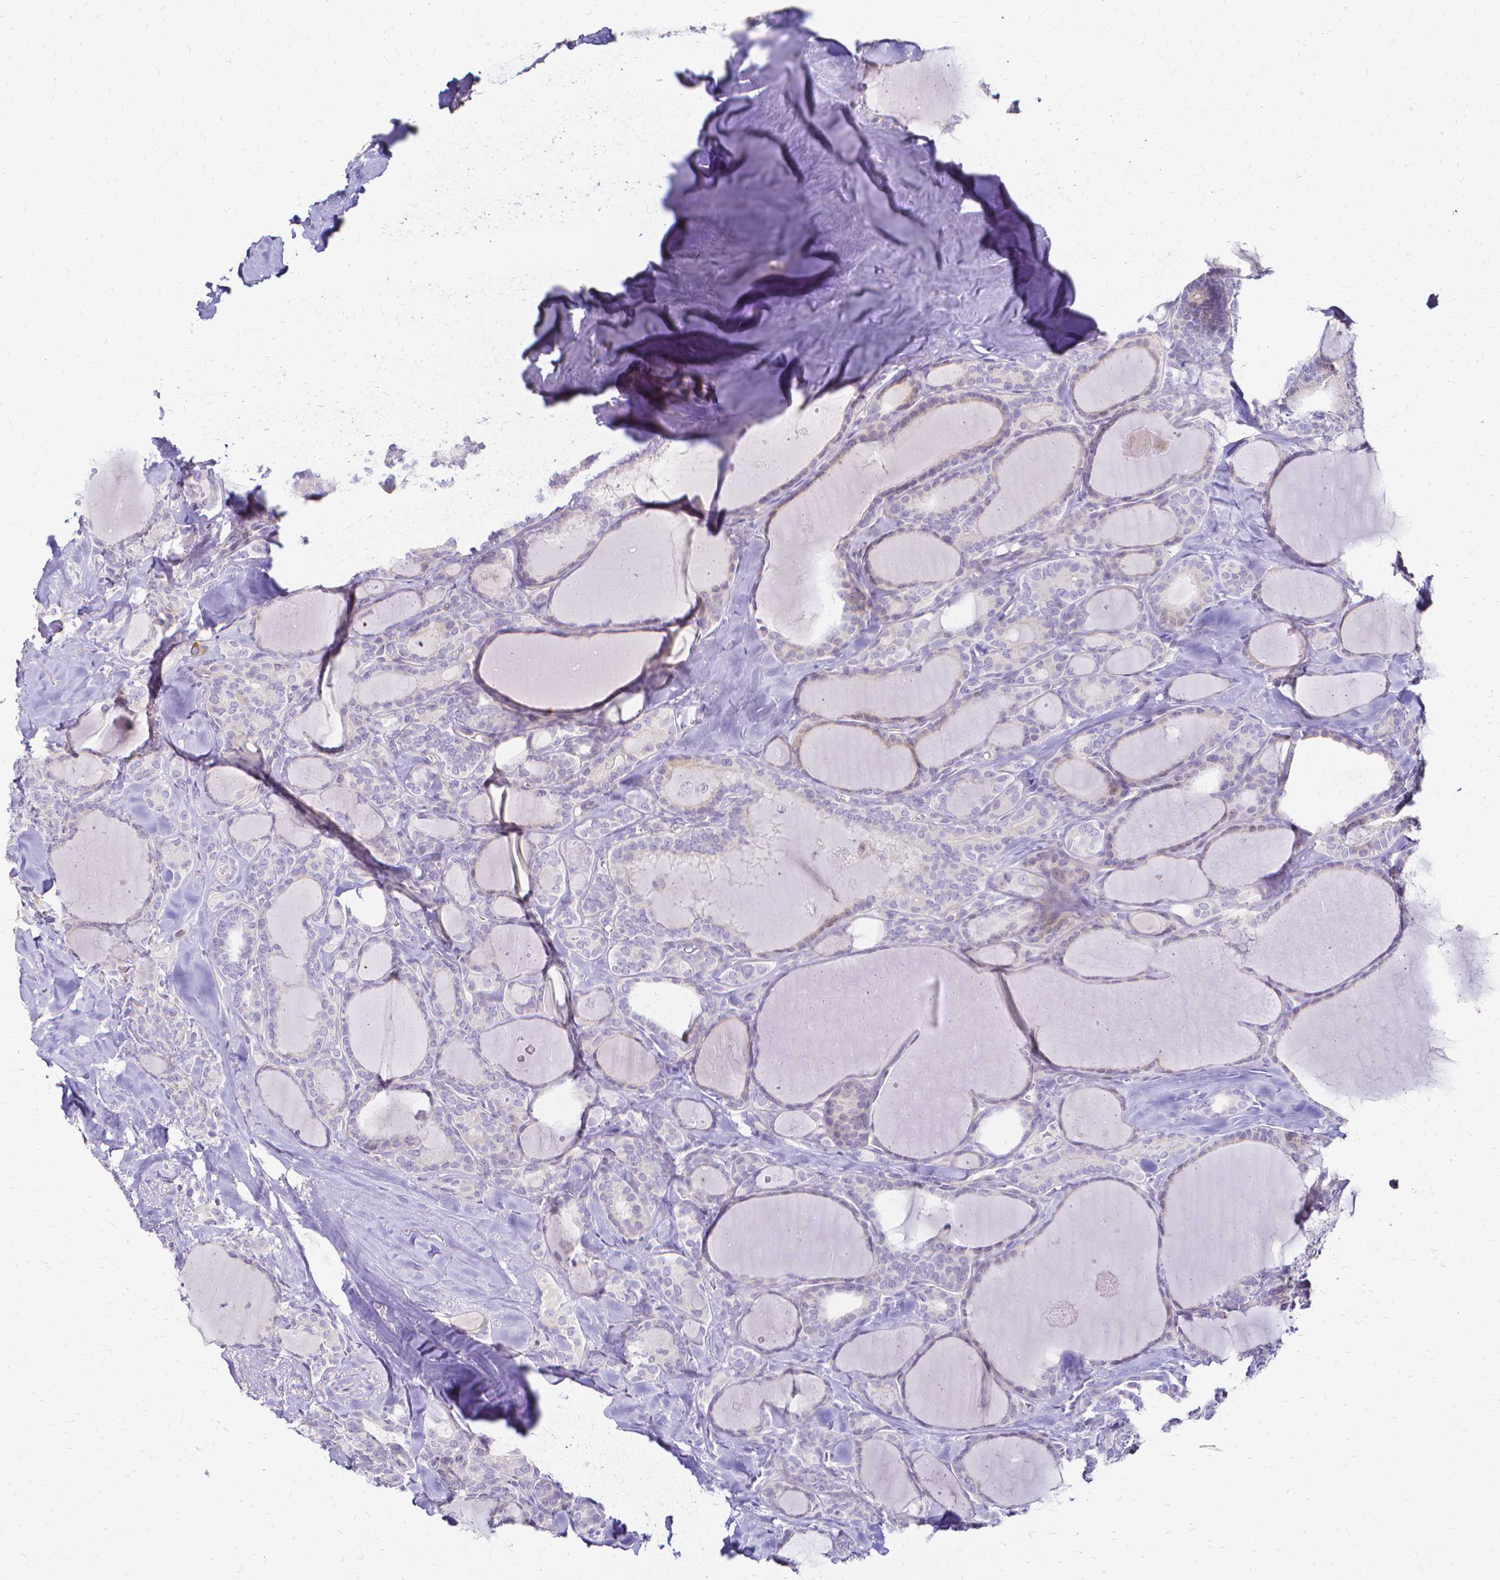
{"staining": {"intensity": "moderate", "quantity": "<25%", "location": "cytoplasmic/membranous"}, "tissue": "thyroid cancer", "cell_type": "Tumor cells", "image_type": "cancer", "snomed": [{"axis": "morphology", "description": "Papillary adenocarcinoma, NOS"}, {"axis": "topography", "description": "Thyroid gland"}], "caption": "Immunohistochemistry staining of thyroid papillary adenocarcinoma, which shows low levels of moderate cytoplasmic/membranous positivity in approximately <25% of tumor cells indicating moderate cytoplasmic/membranous protein expression. The staining was performed using DAB (3,3'-diaminobenzidine) (brown) for protein detection and nuclei were counterstained in hematoxylin (blue).", "gene": "CCNB1", "patient": {"sex": "male", "age": 30}}